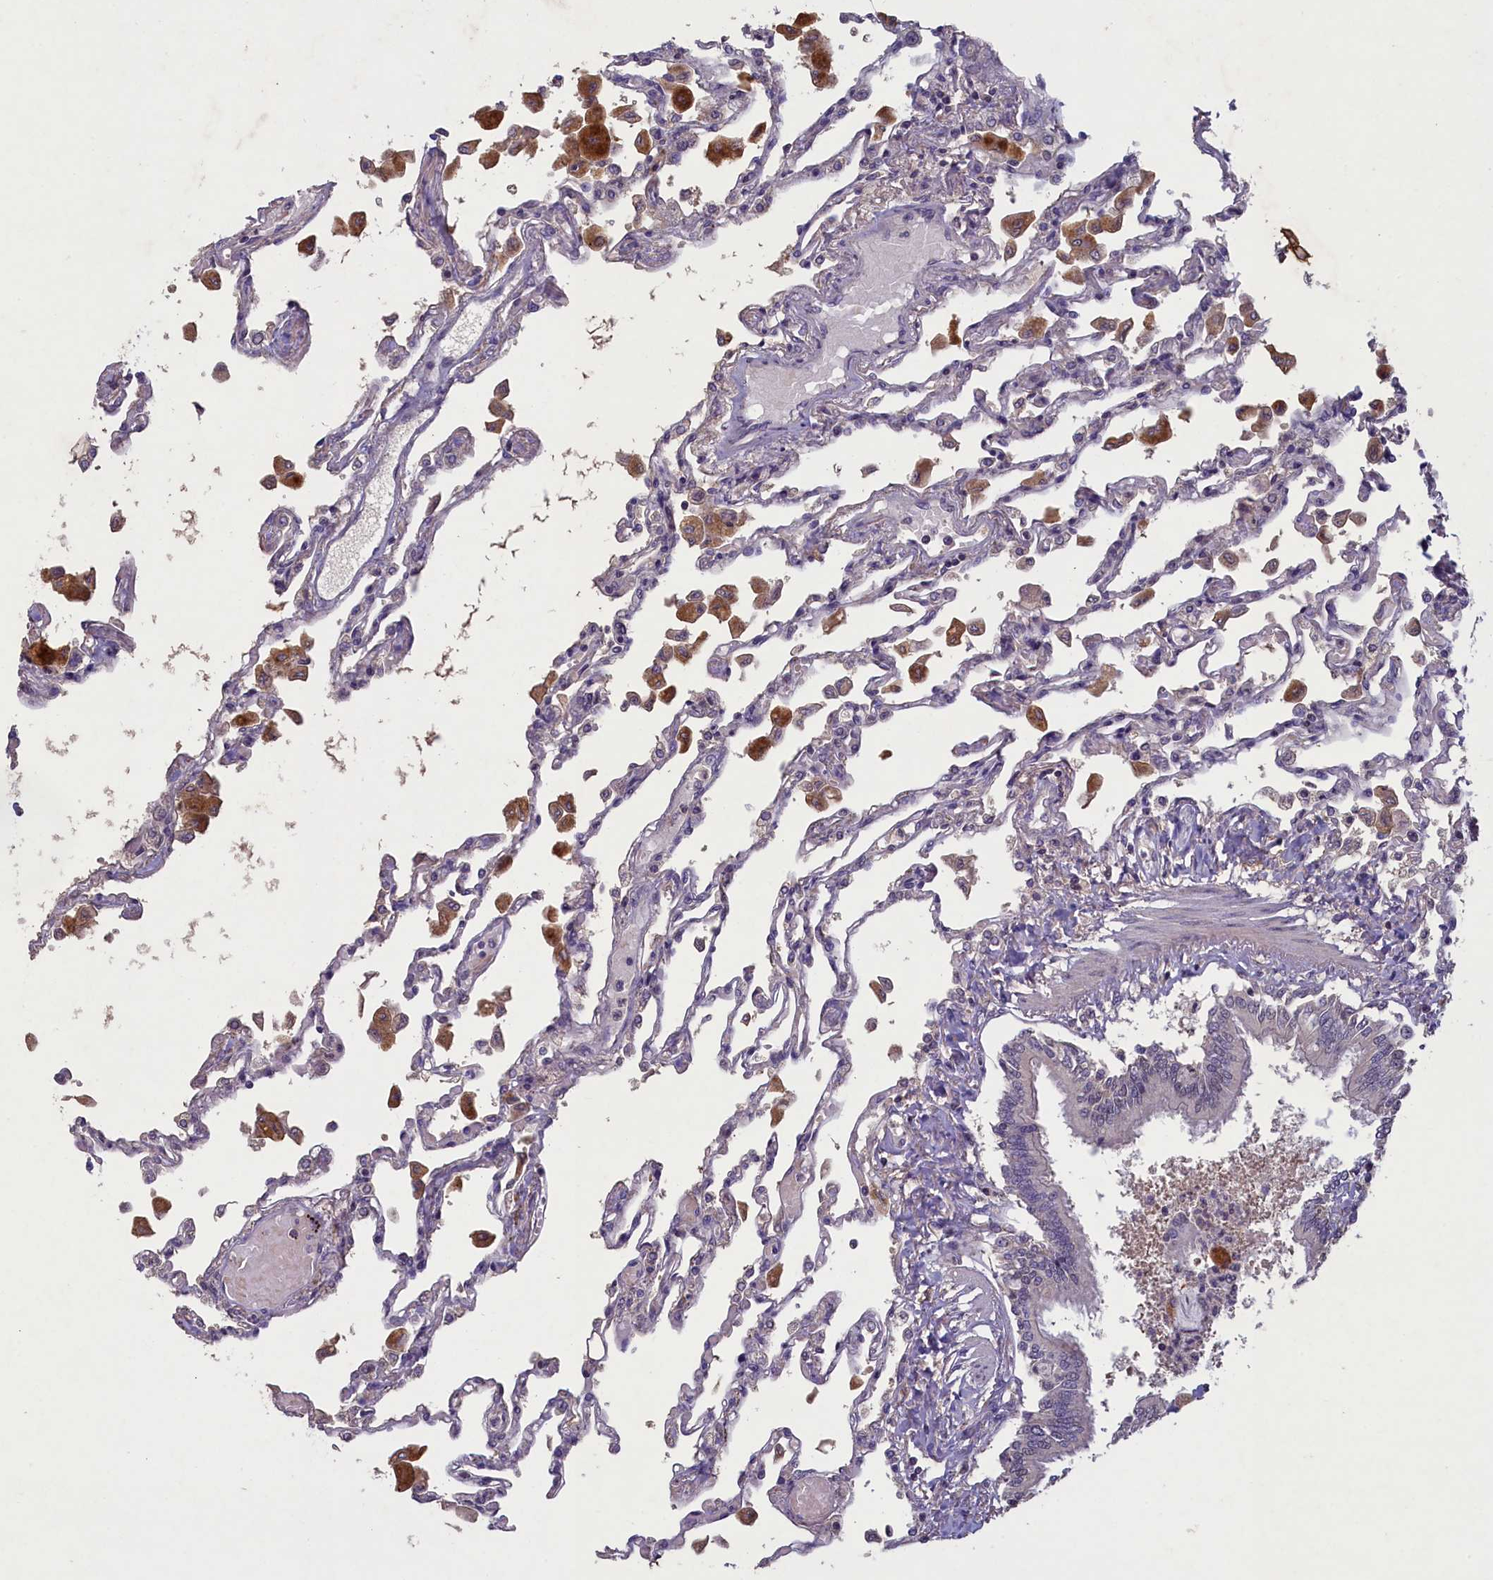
{"staining": {"intensity": "moderate", "quantity": "<25%", "location": "cytoplasmic/membranous"}, "tissue": "lung", "cell_type": "Alveolar cells", "image_type": "normal", "snomed": [{"axis": "morphology", "description": "Normal tissue, NOS"}, {"axis": "topography", "description": "Bronchus"}, {"axis": "topography", "description": "Lung"}], "caption": "DAB immunohistochemical staining of unremarkable human lung reveals moderate cytoplasmic/membranous protein expression in approximately <25% of alveolar cells. (DAB (3,3'-diaminobenzidine) = brown stain, brightfield microscopy at high magnification).", "gene": "ATF7IP2", "patient": {"sex": "female", "age": 49}}